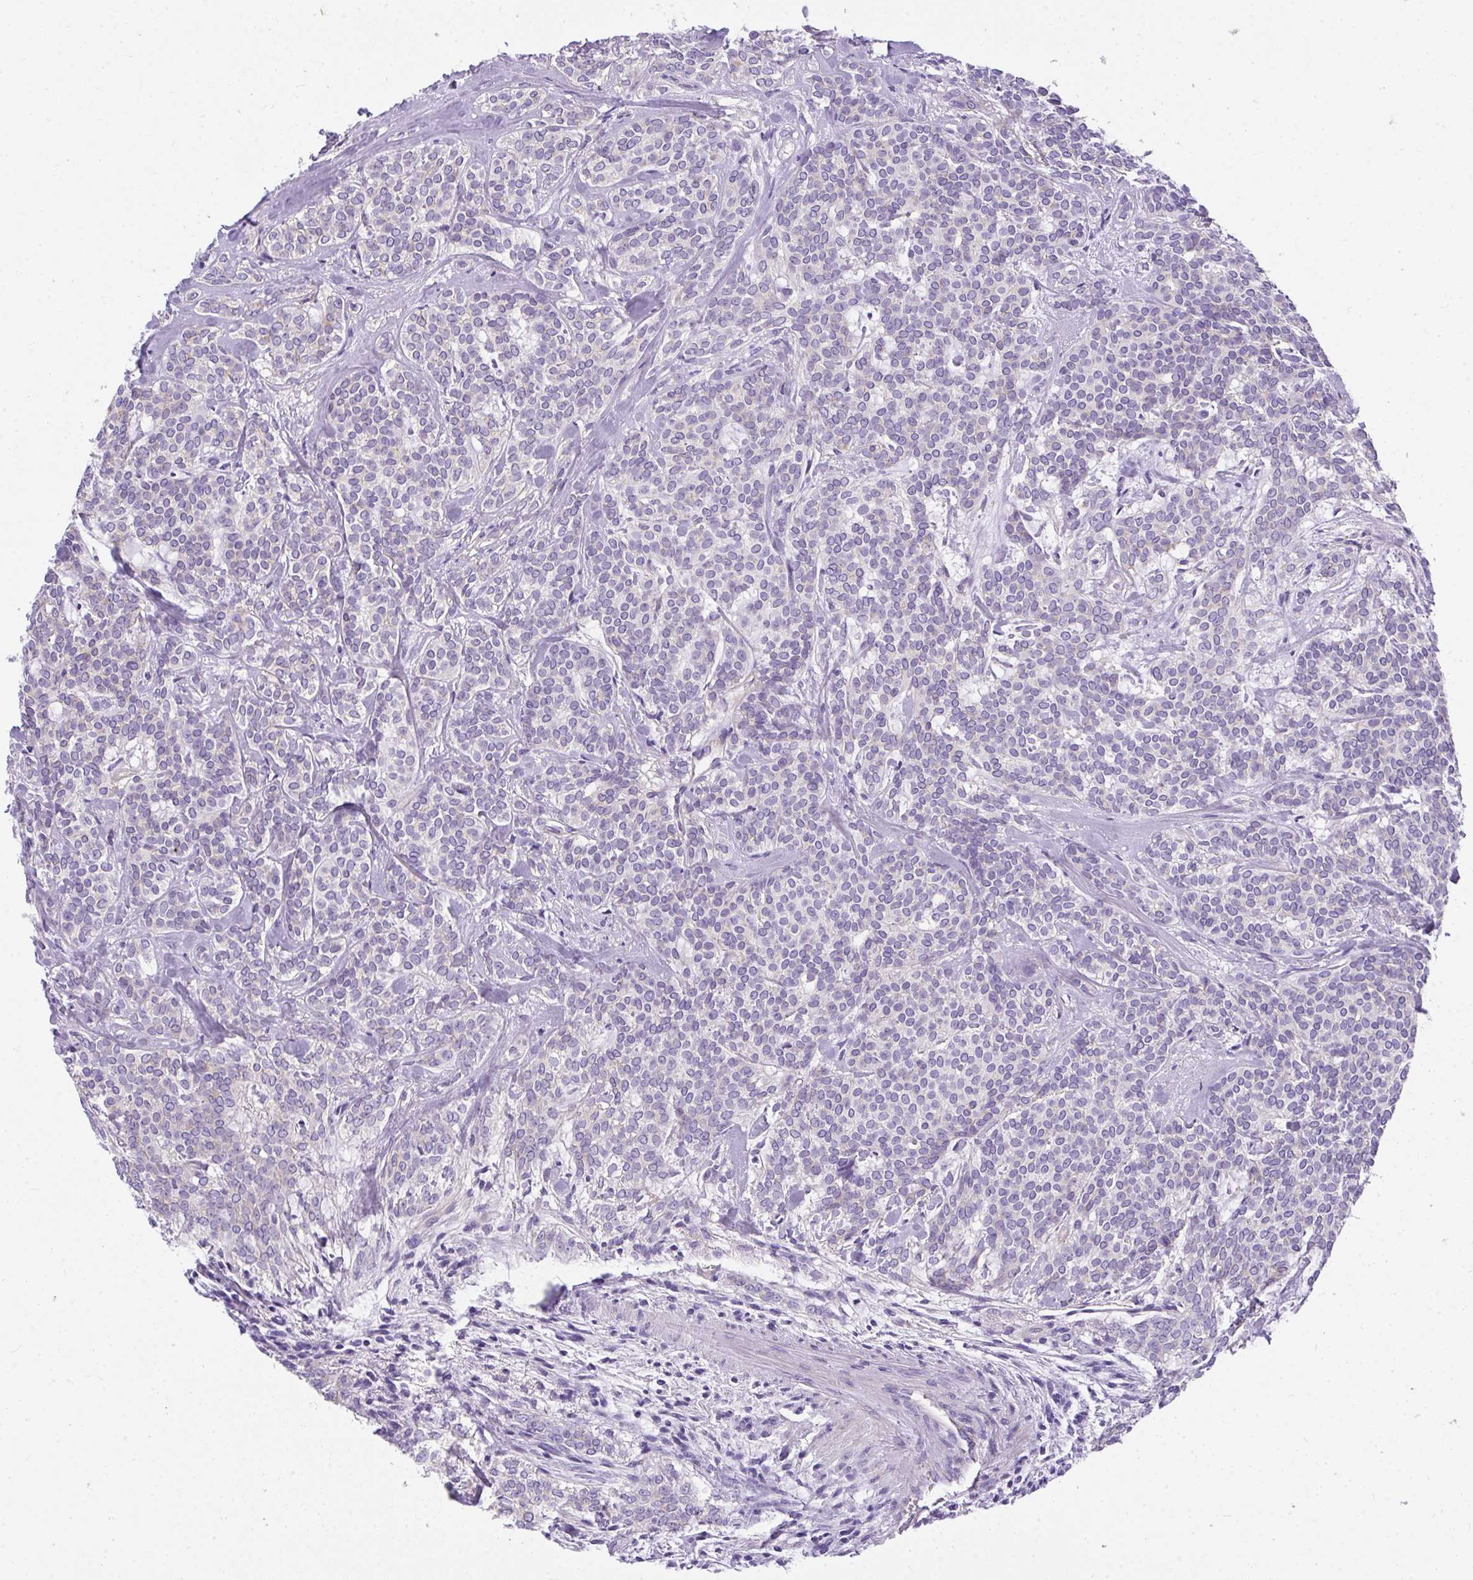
{"staining": {"intensity": "negative", "quantity": "none", "location": "none"}, "tissue": "head and neck cancer", "cell_type": "Tumor cells", "image_type": "cancer", "snomed": [{"axis": "morphology", "description": "Adenocarcinoma, NOS"}, {"axis": "topography", "description": "Head-Neck"}], "caption": "A photomicrograph of head and neck cancer (adenocarcinoma) stained for a protein reveals no brown staining in tumor cells.", "gene": "PLPPR3", "patient": {"sex": "female", "age": 57}}